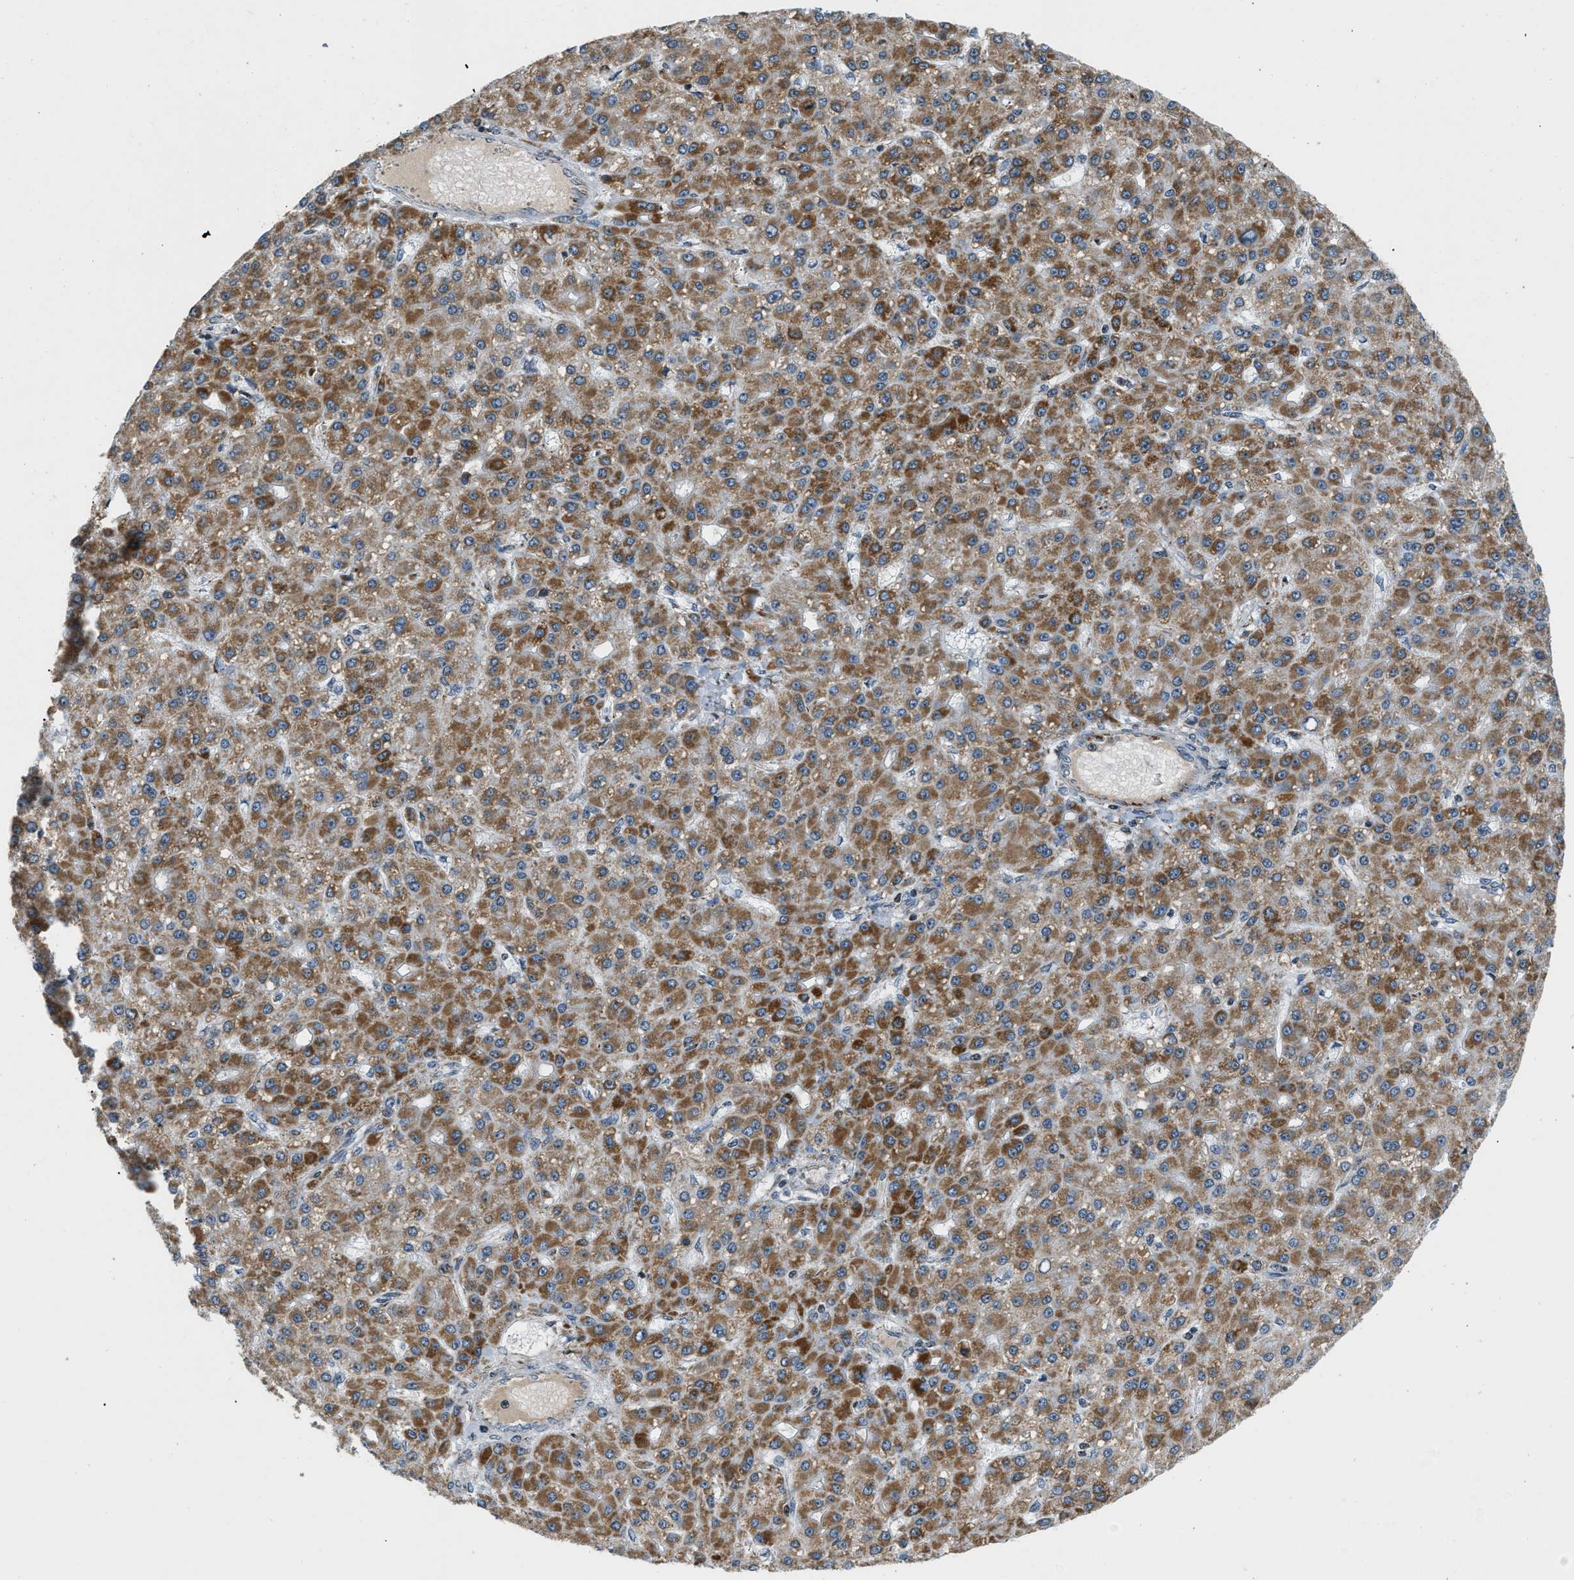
{"staining": {"intensity": "moderate", "quantity": ">75%", "location": "cytoplasmic/membranous"}, "tissue": "liver cancer", "cell_type": "Tumor cells", "image_type": "cancer", "snomed": [{"axis": "morphology", "description": "Carcinoma, Hepatocellular, NOS"}, {"axis": "topography", "description": "Liver"}], "caption": "Immunohistochemistry (IHC) histopathology image of neoplastic tissue: human hepatocellular carcinoma (liver) stained using immunohistochemistry (IHC) demonstrates medium levels of moderate protein expression localized specifically in the cytoplasmic/membranous of tumor cells, appearing as a cytoplasmic/membranous brown color.", "gene": "ACADVL", "patient": {"sex": "male", "age": 67}}